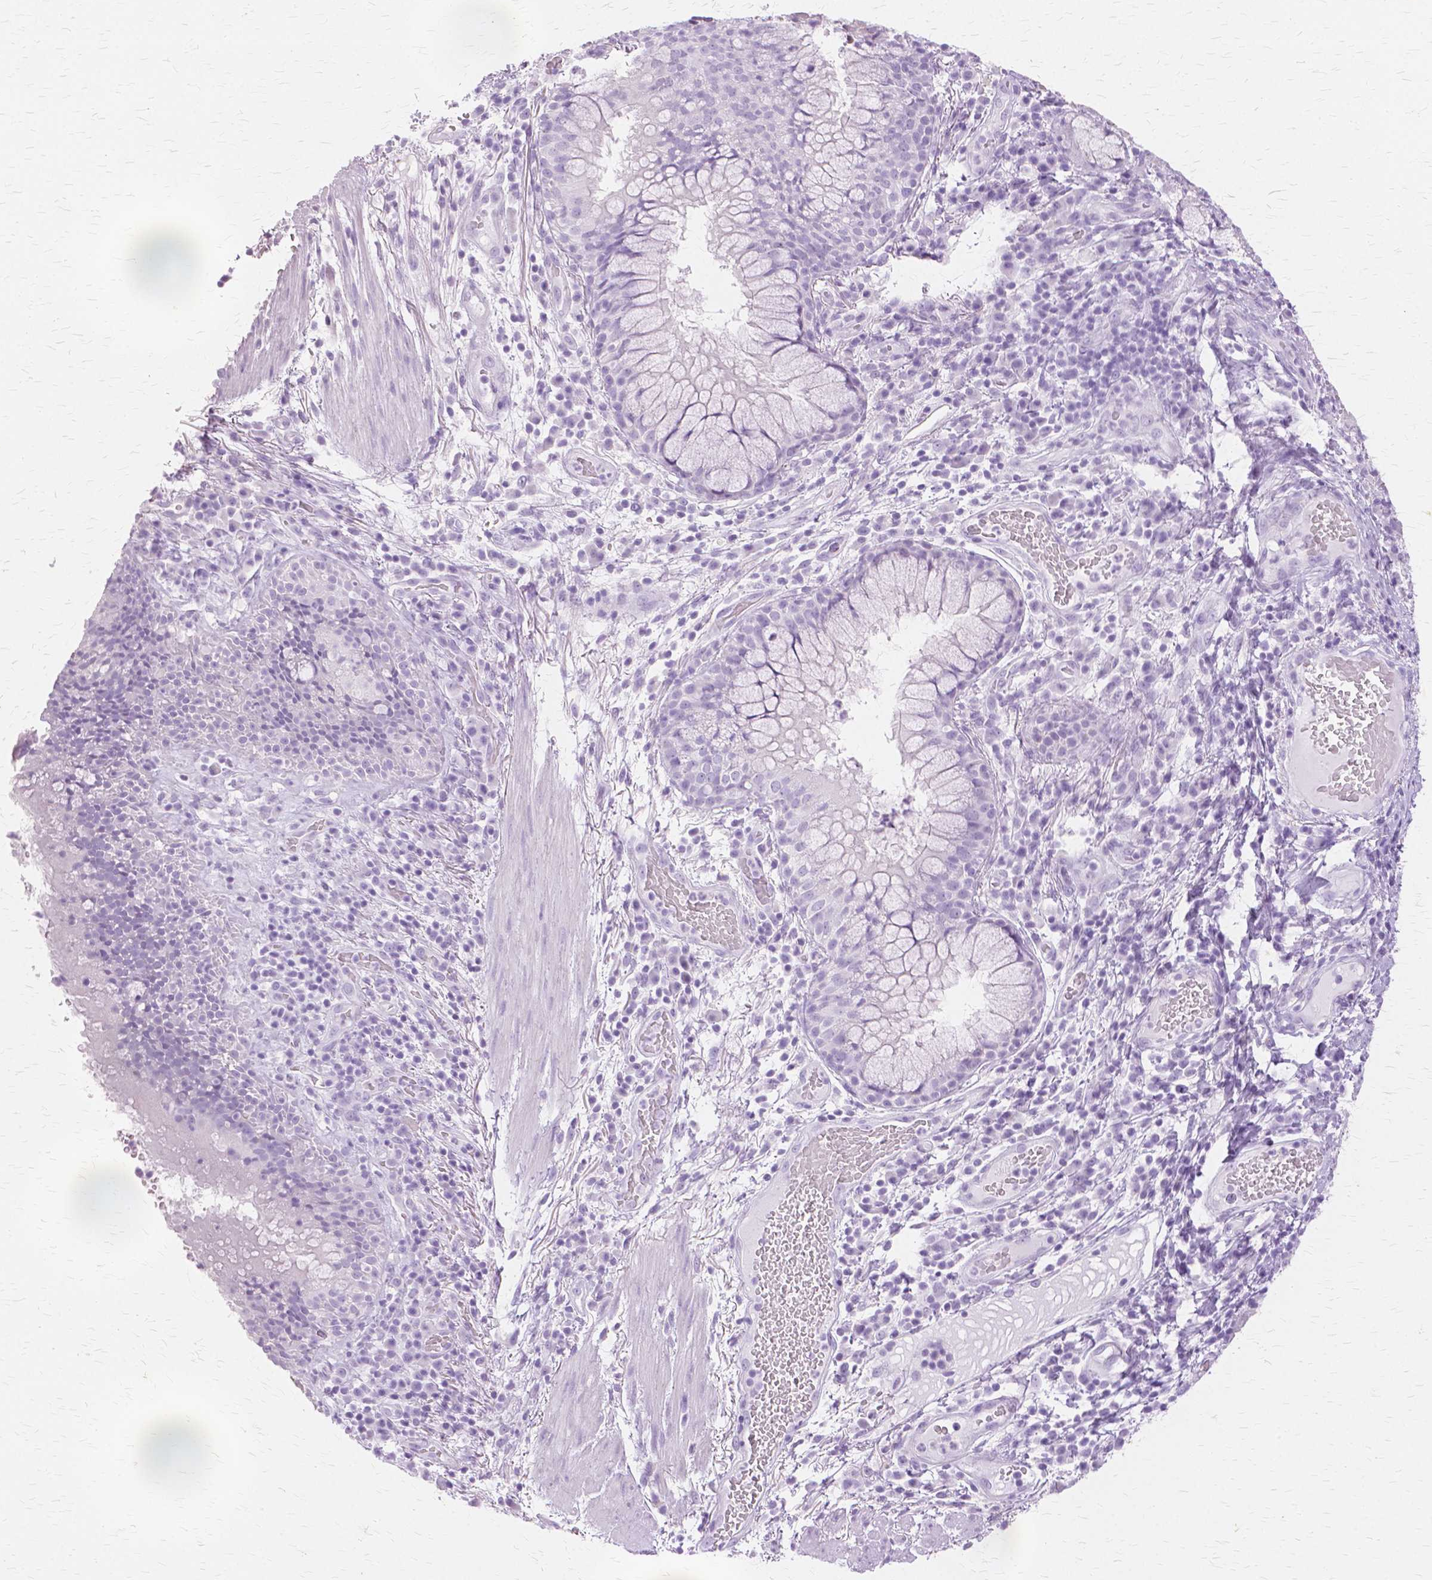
{"staining": {"intensity": "negative", "quantity": "none", "location": "none"}, "tissue": "bronchus", "cell_type": "Respiratory epithelial cells", "image_type": "normal", "snomed": [{"axis": "morphology", "description": "Normal tissue, NOS"}, {"axis": "topography", "description": "Lymph node"}, {"axis": "topography", "description": "Bronchus"}], "caption": "IHC micrograph of normal bronchus: human bronchus stained with DAB (3,3'-diaminobenzidine) reveals no significant protein staining in respiratory epithelial cells. The staining is performed using DAB brown chromogen with nuclei counter-stained in using hematoxylin.", "gene": "TGM1", "patient": {"sex": "male", "age": 56}}